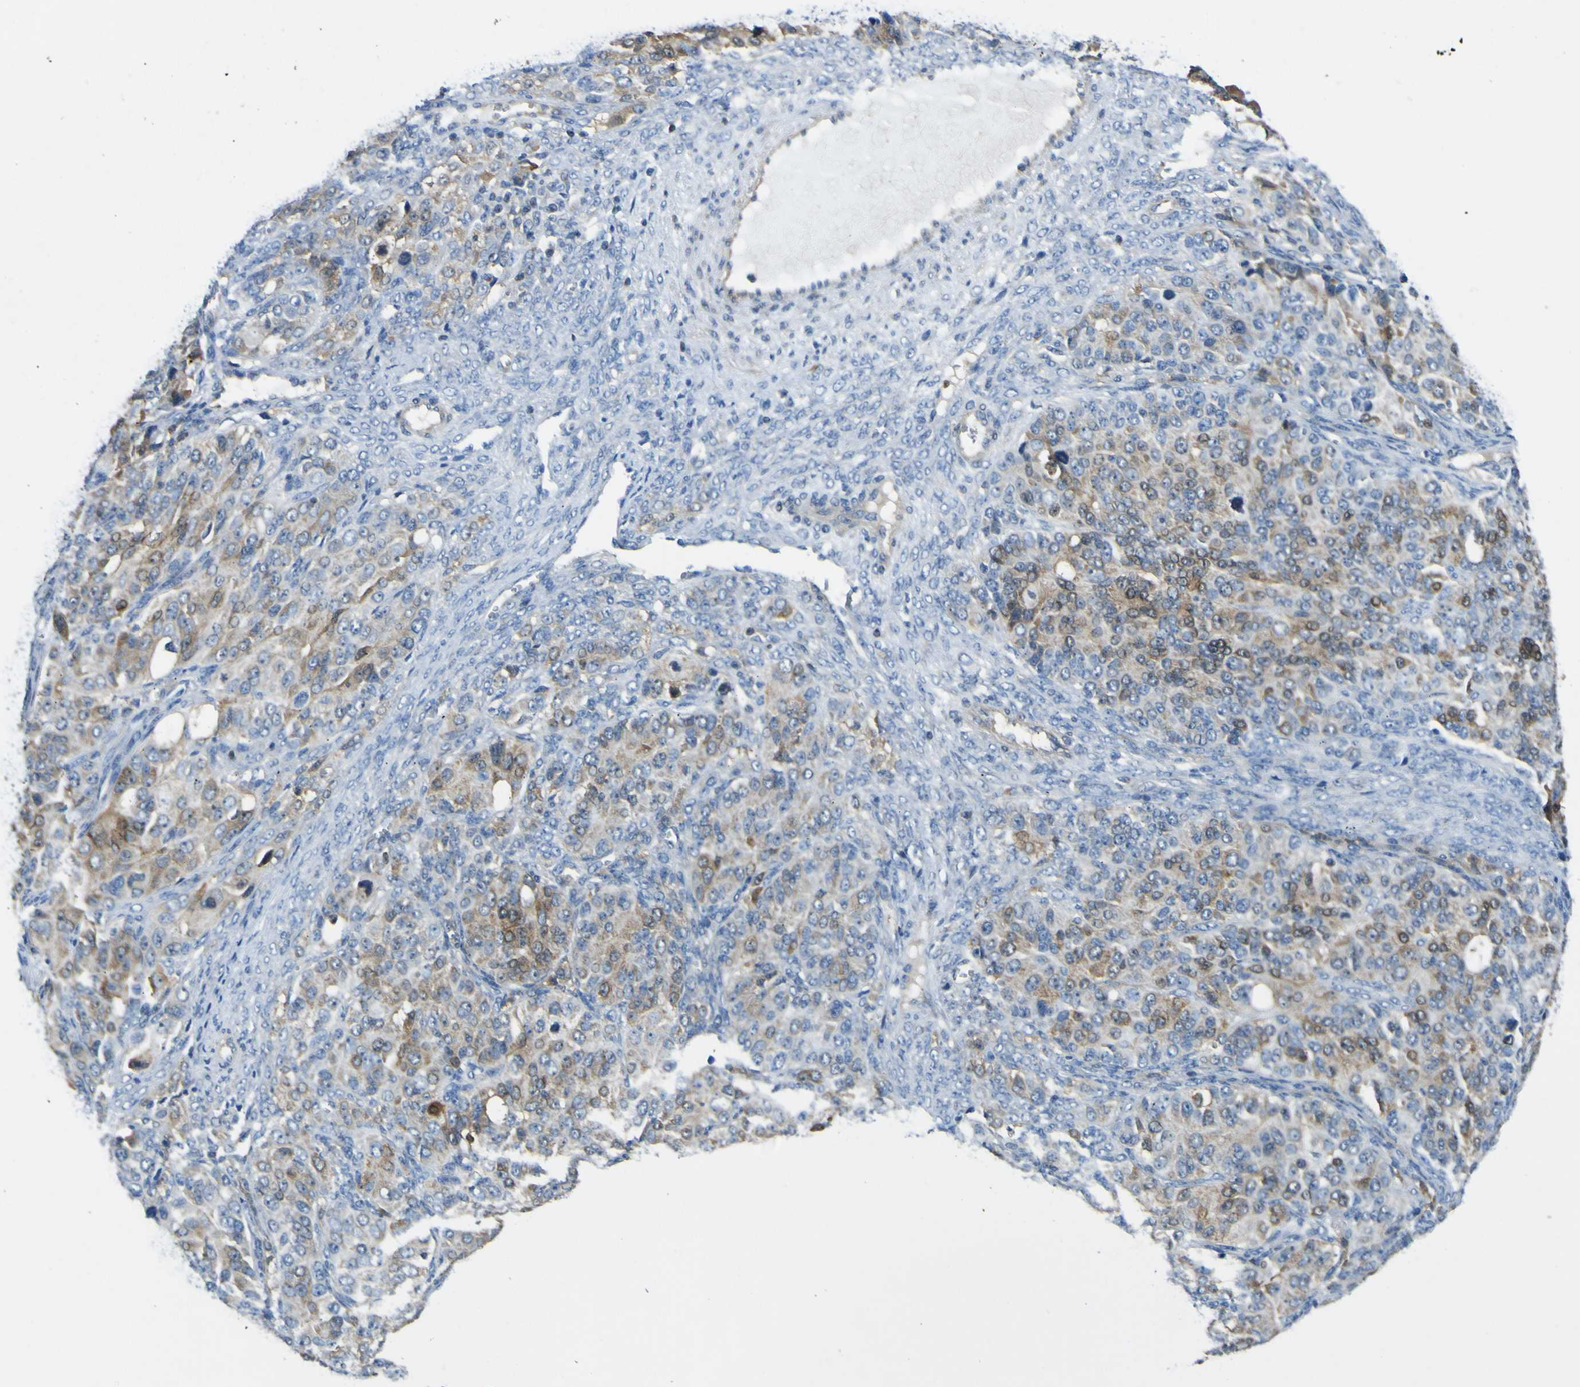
{"staining": {"intensity": "moderate", "quantity": ">75%", "location": "cytoplasmic/membranous"}, "tissue": "ovarian cancer", "cell_type": "Tumor cells", "image_type": "cancer", "snomed": [{"axis": "morphology", "description": "Carcinoma, endometroid"}, {"axis": "topography", "description": "Ovary"}], "caption": "Immunohistochemical staining of human ovarian endometroid carcinoma reveals moderate cytoplasmic/membranous protein expression in about >75% of tumor cells. The protein of interest is shown in brown color, while the nuclei are stained blue.", "gene": "EML2", "patient": {"sex": "female", "age": 51}}